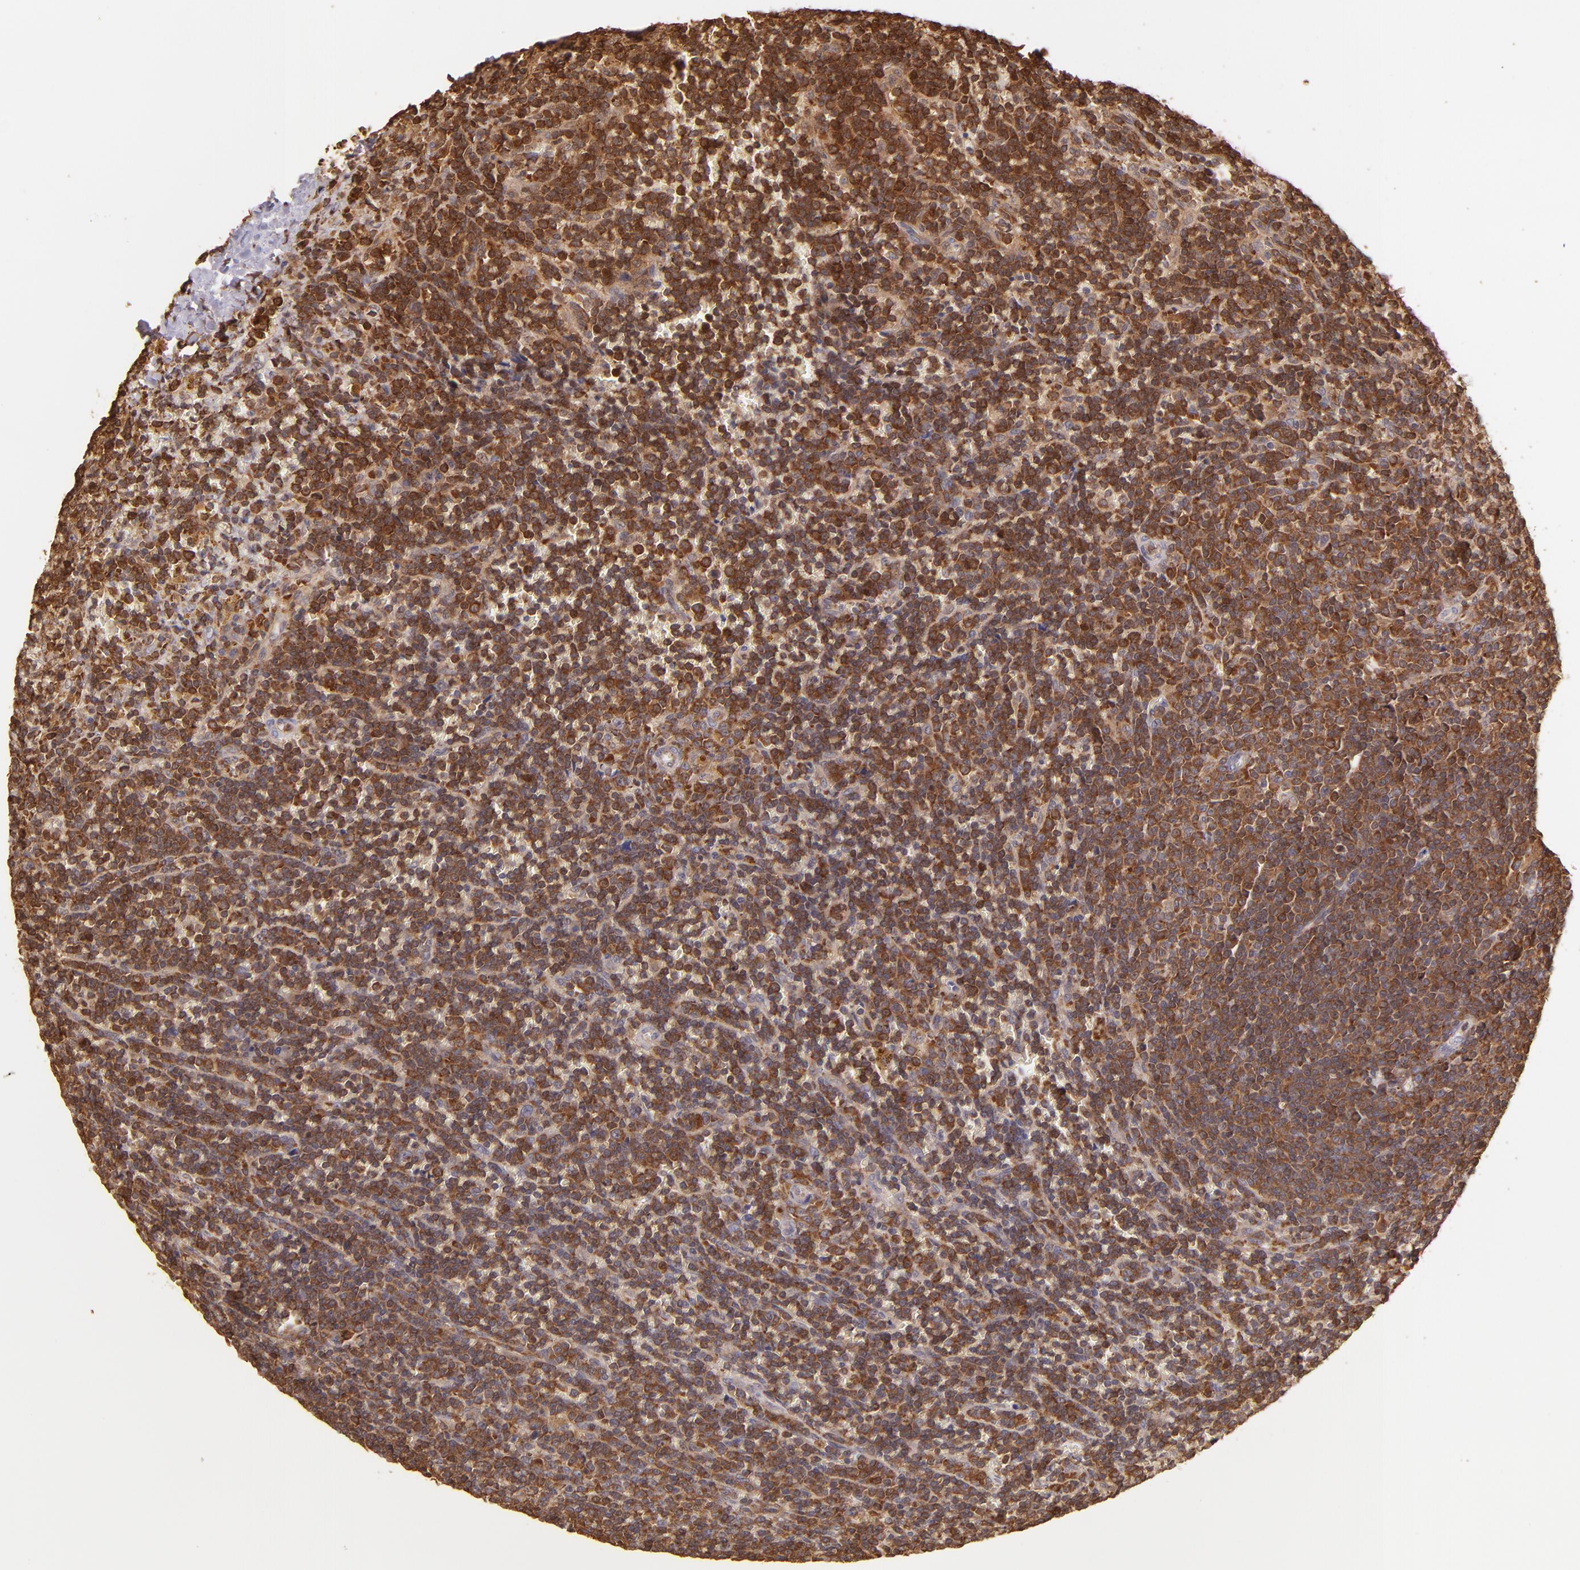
{"staining": {"intensity": "strong", "quantity": "25%-75%", "location": "cytoplasmic/membranous"}, "tissue": "lymphoma", "cell_type": "Tumor cells", "image_type": "cancer", "snomed": [{"axis": "morphology", "description": "Malignant lymphoma, non-Hodgkin's type, Low grade"}, {"axis": "topography", "description": "Spleen"}], "caption": "Low-grade malignant lymphoma, non-Hodgkin's type stained with DAB IHC exhibits high levels of strong cytoplasmic/membranous staining in about 25%-75% of tumor cells. The staining is performed using DAB (3,3'-diaminobenzidine) brown chromogen to label protein expression. The nuclei are counter-stained blue using hematoxylin.", "gene": "BTK", "patient": {"sex": "male", "age": 80}}